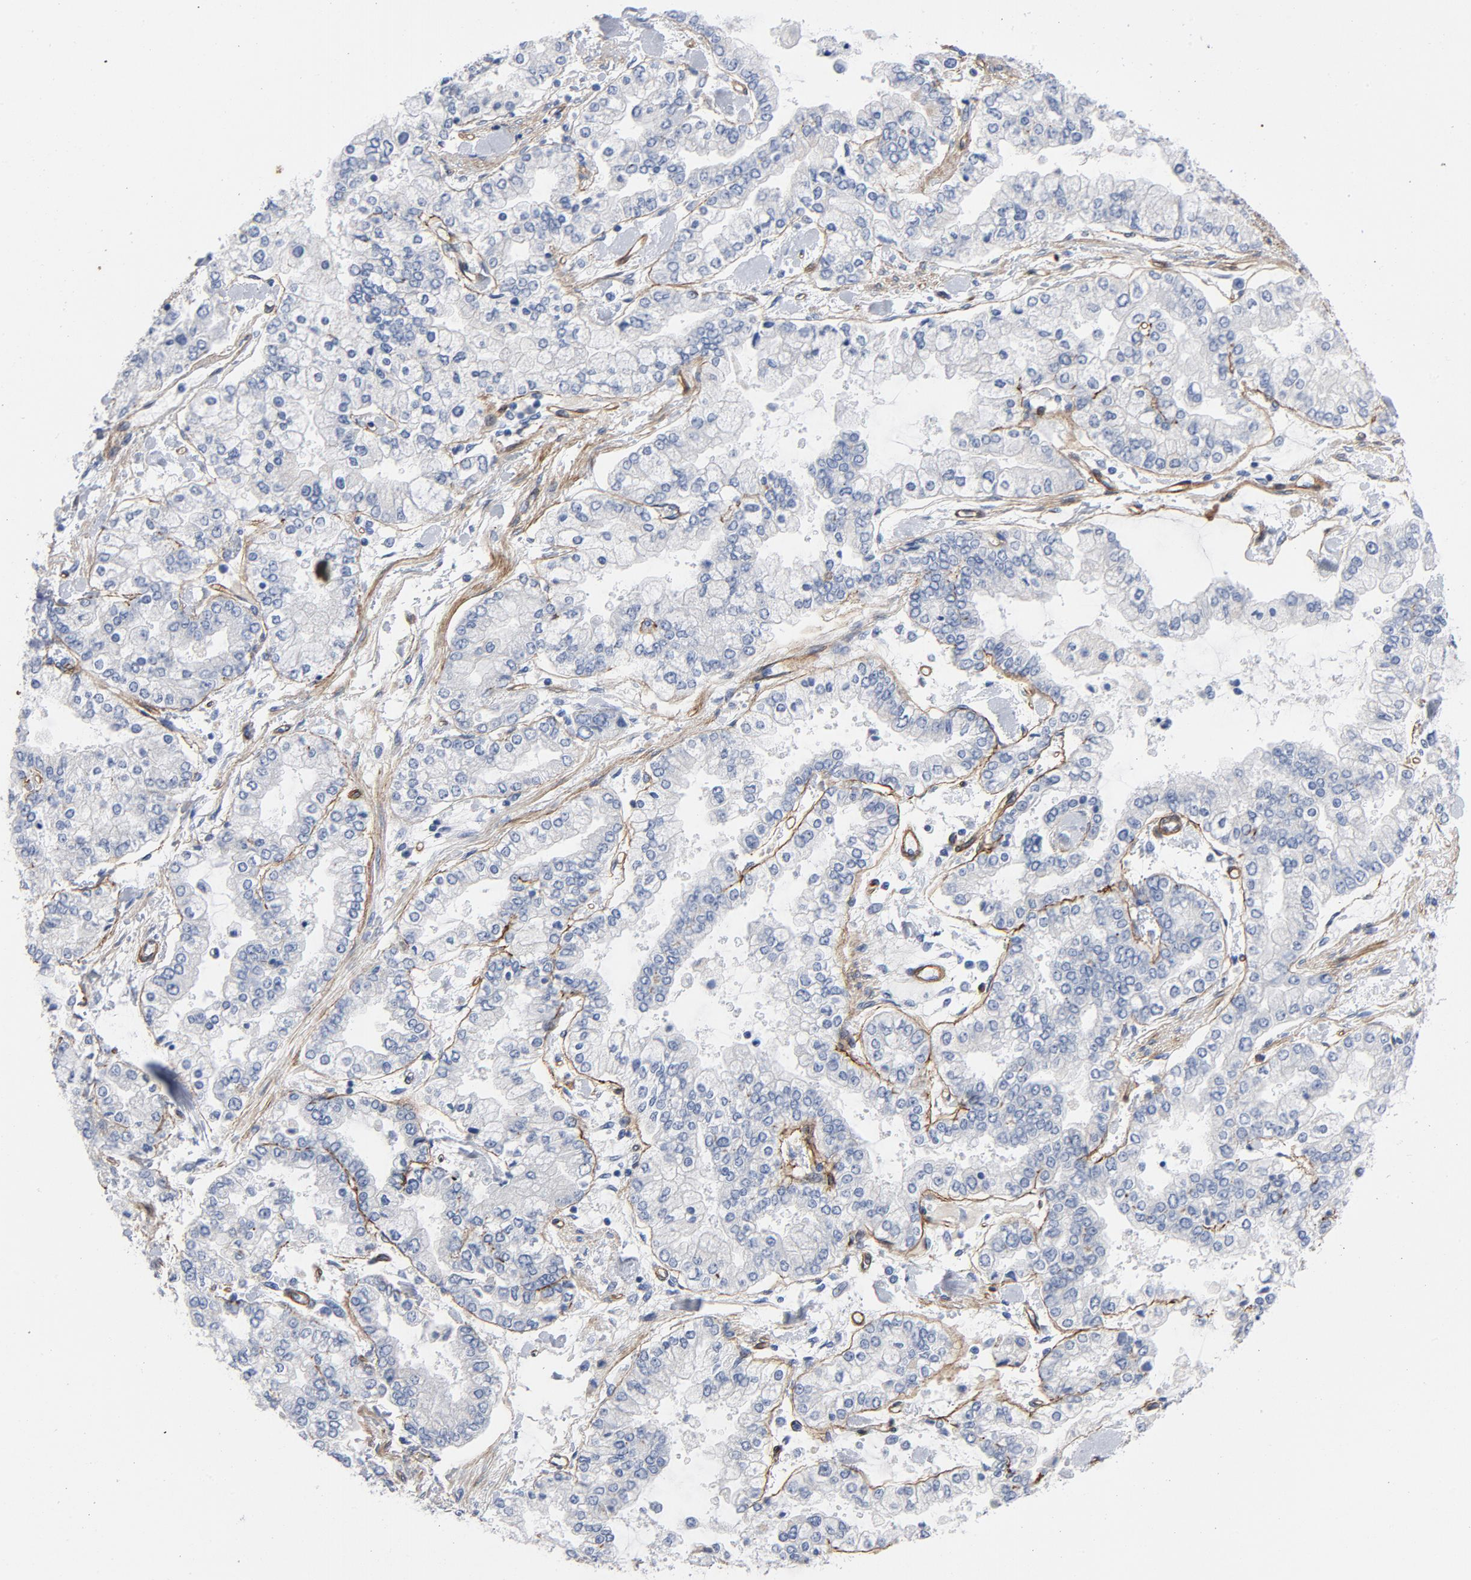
{"staining": {"intensity": "negative", "quantity": "none", "location": "none"}, "tissue": "stomach cancer", "cell_type": "Tumor cells", "image_type": "cancer", "snomed": [{"axis": "morphology", "description": "Normal tissue, NOS"}, {"axis": "morphology", "description": "Adenocarcinoma, NOS"}, {"axis": "topography", "description": "Stomach, upper"}, {"axis": "topography", "description": "Stomach"}], "caption": "Tumor cells are negative for protein expression in human stomach cancer.", "gene": "LAMC1", "patient": {"sex": "male", "age": 76}}